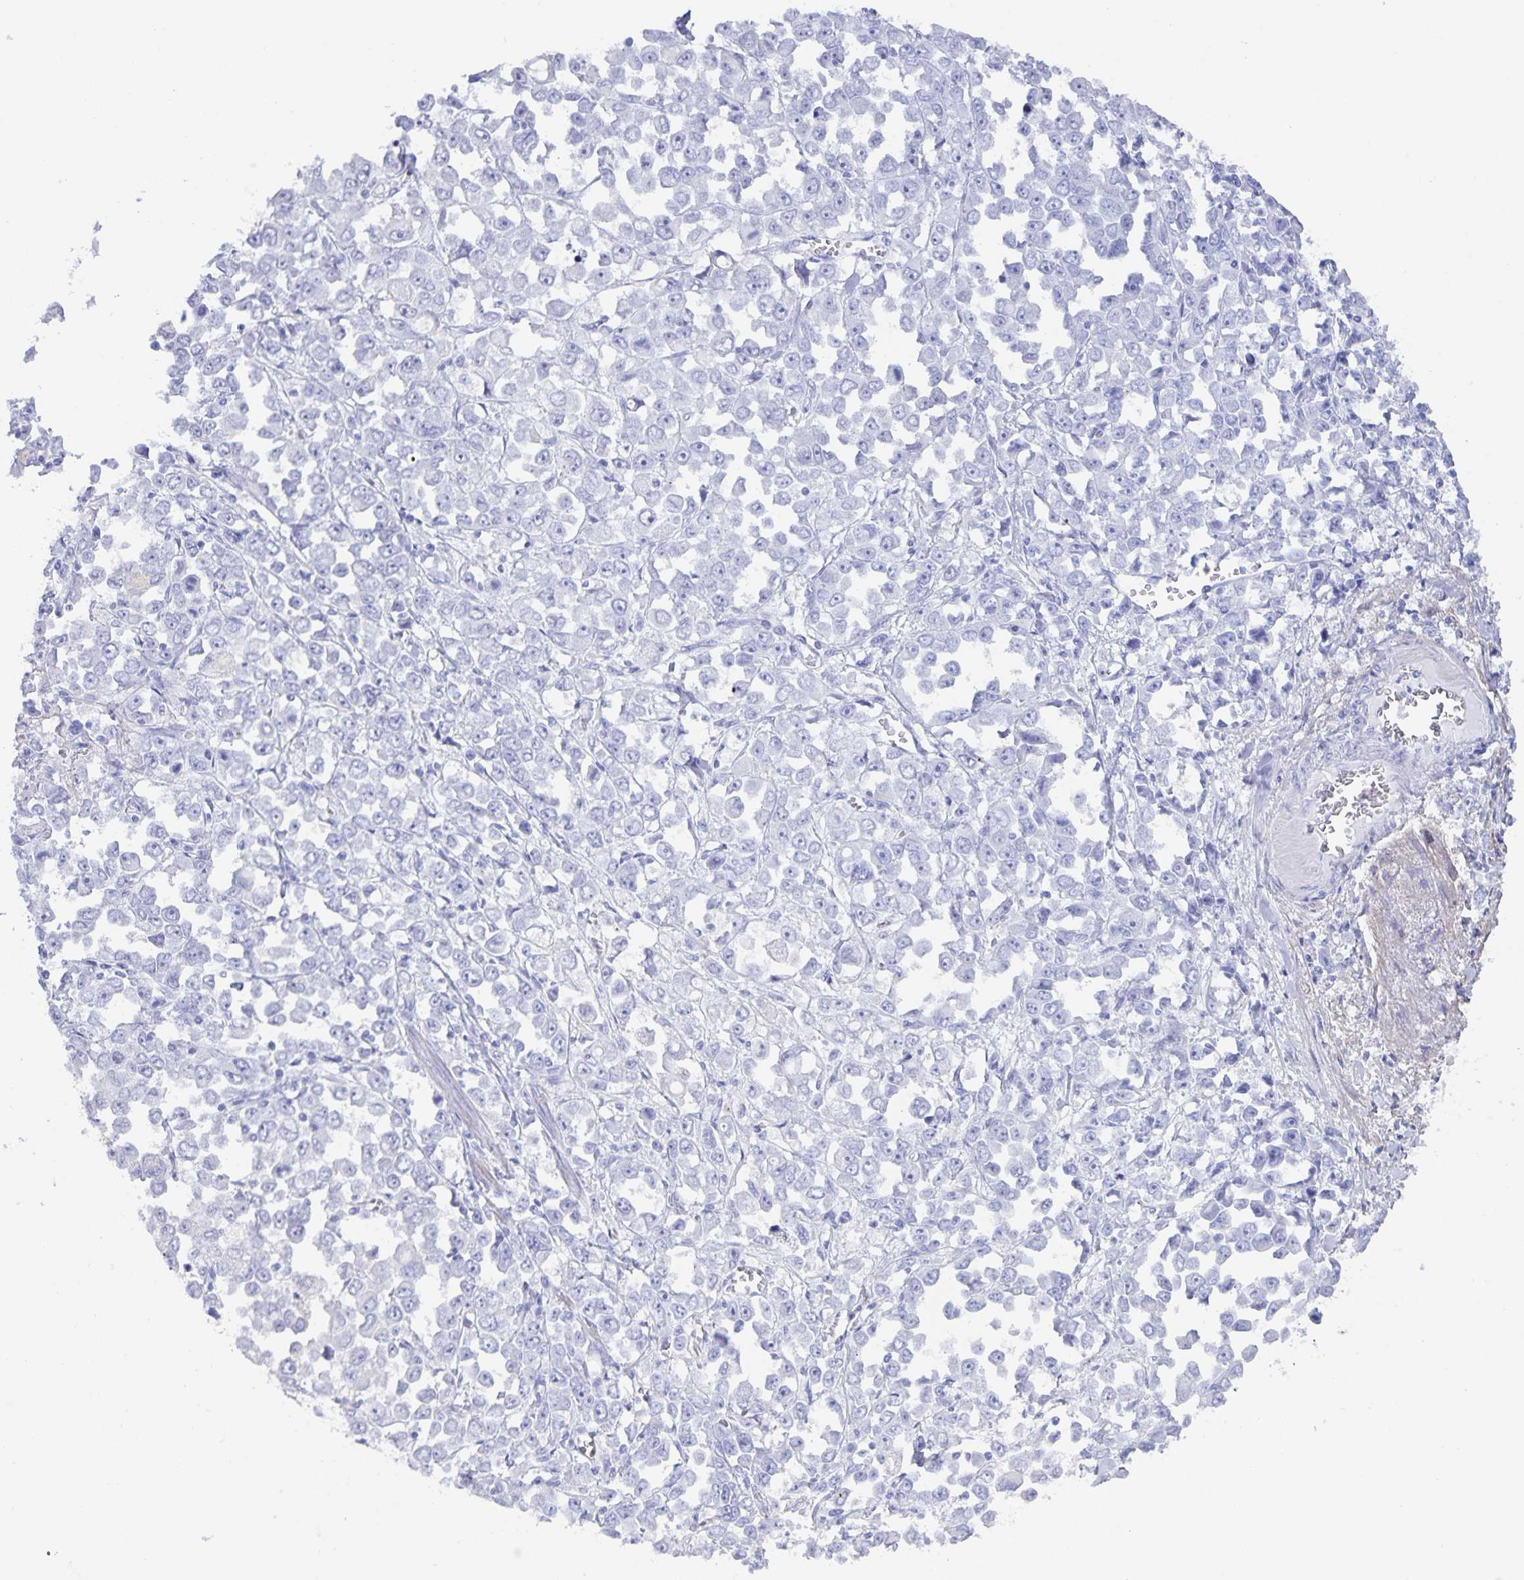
{"staining": {"intensity": "negative", "quantity": "none", "location": "none"}, "tissue": "stomach cancer", "cell_type": "Tumor cells", "image_type": "cancer", "snomed": [{"axis": "morphology", "description": "Adenocarcinoma, NOS"}, {"axis": "topography", "description": "Stomach, upper"}], "caption": "This is a photomicrograph of immunohistochemistry staining of stomach adenocarcinoma, which shows no positivity in tumor cells.", "gene": "AQP4", "patient": {"sex": "male", "age": 70}}